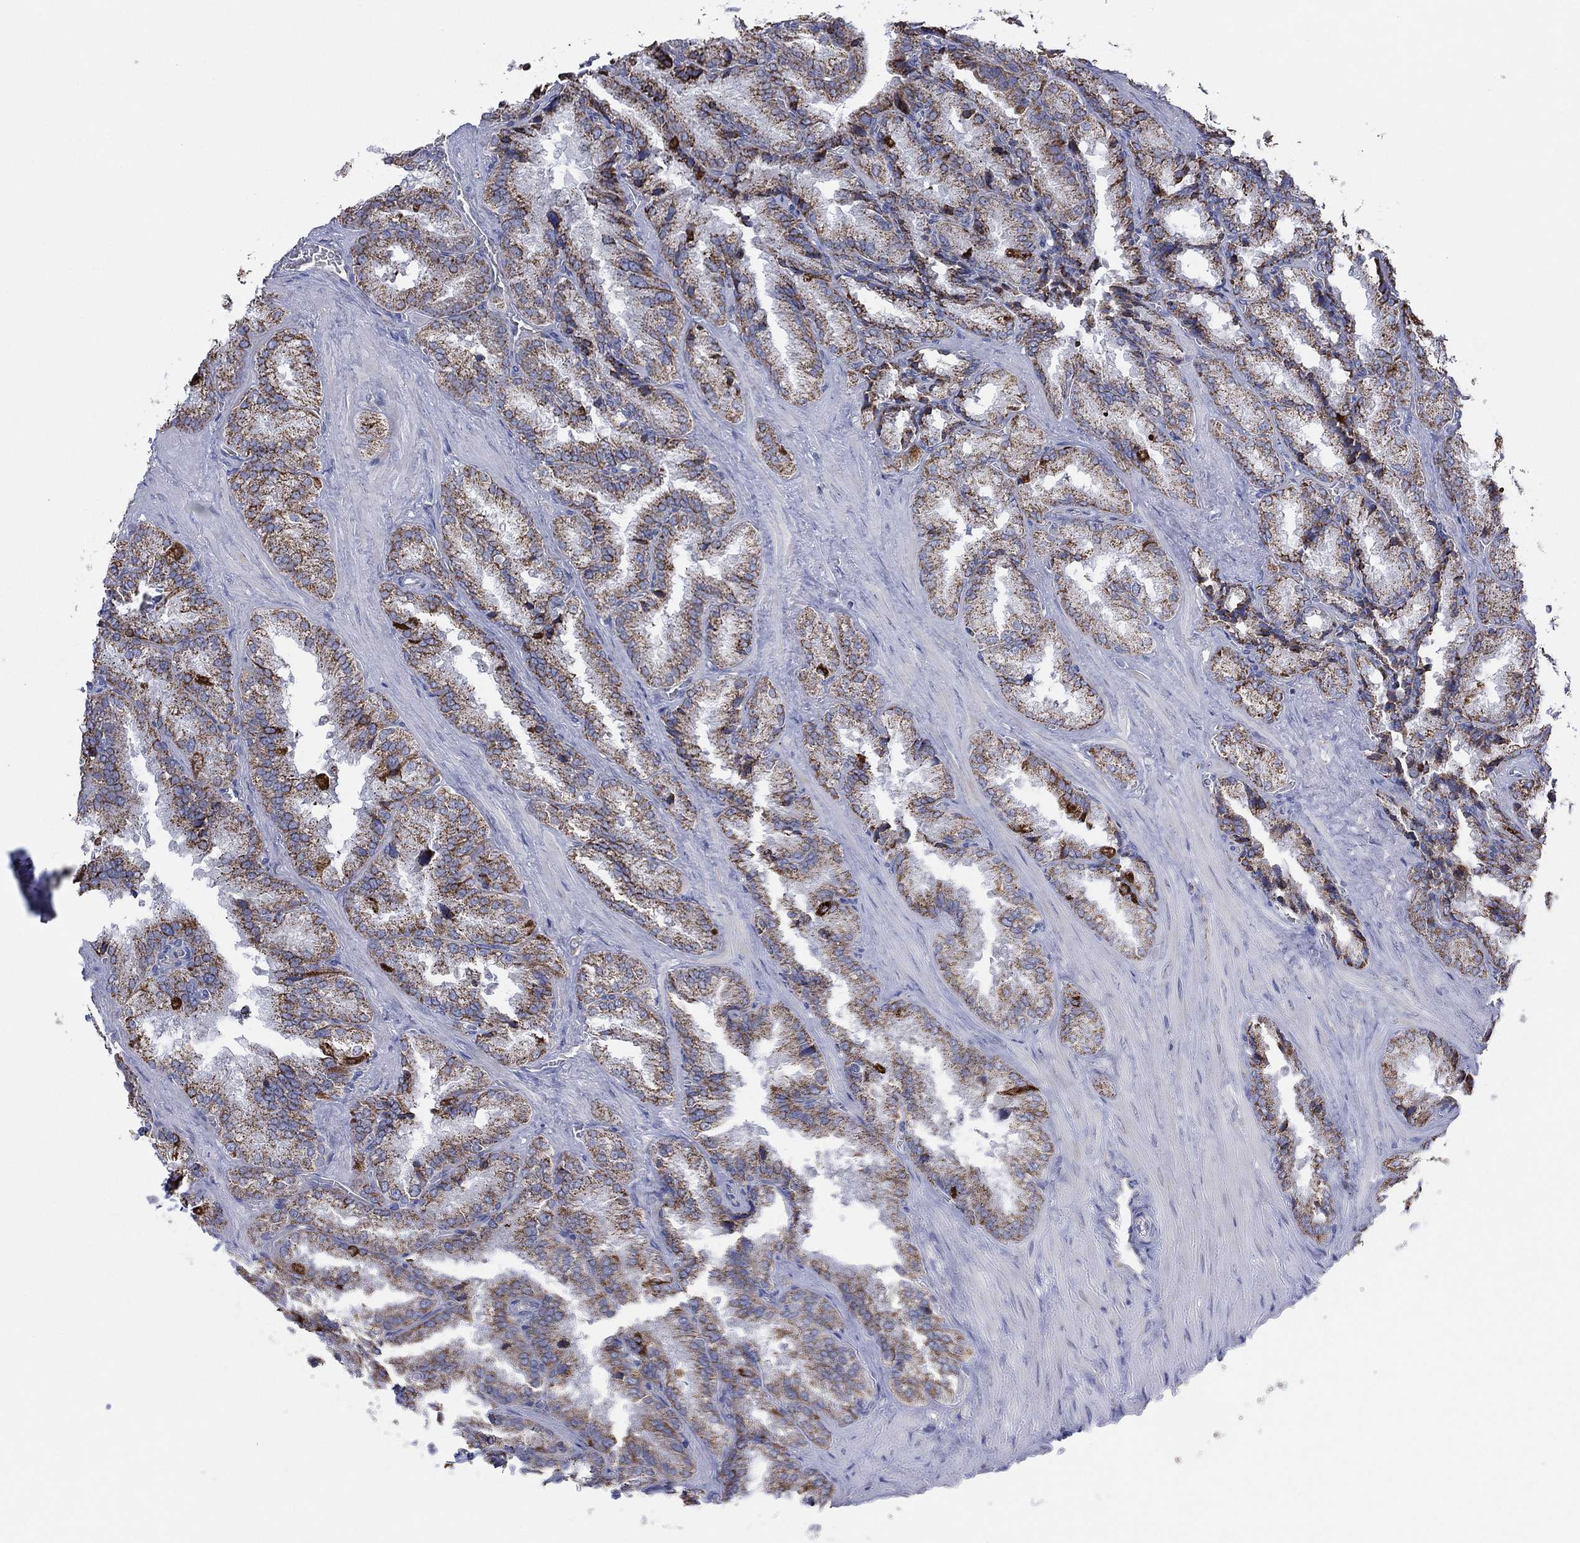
{"staining": {"intensity": "moderate", "quantity": ">75%", "location": "cytoplasmic/membranous"}, "tissue": "seminal vesicle", "cell_type": "Glandular cells", "image_type": "normal", "snomed": [{"axis": "morphology", "description": "Normal tissue, NOS"}, {"axis": "topography", "description": "Seminal veicle"}], "caption": "DAB (3,3'-diaminobenzidine) immunohistochemical staining of normal seminal vesicle demonstrates moderate cytoplasmic/membranous protein staining in about >75% of glandular cells. (IHC, brightfield microscopy, high magnification).", "gene": "INA", "patient": {"sex": "male", "age": 37}}